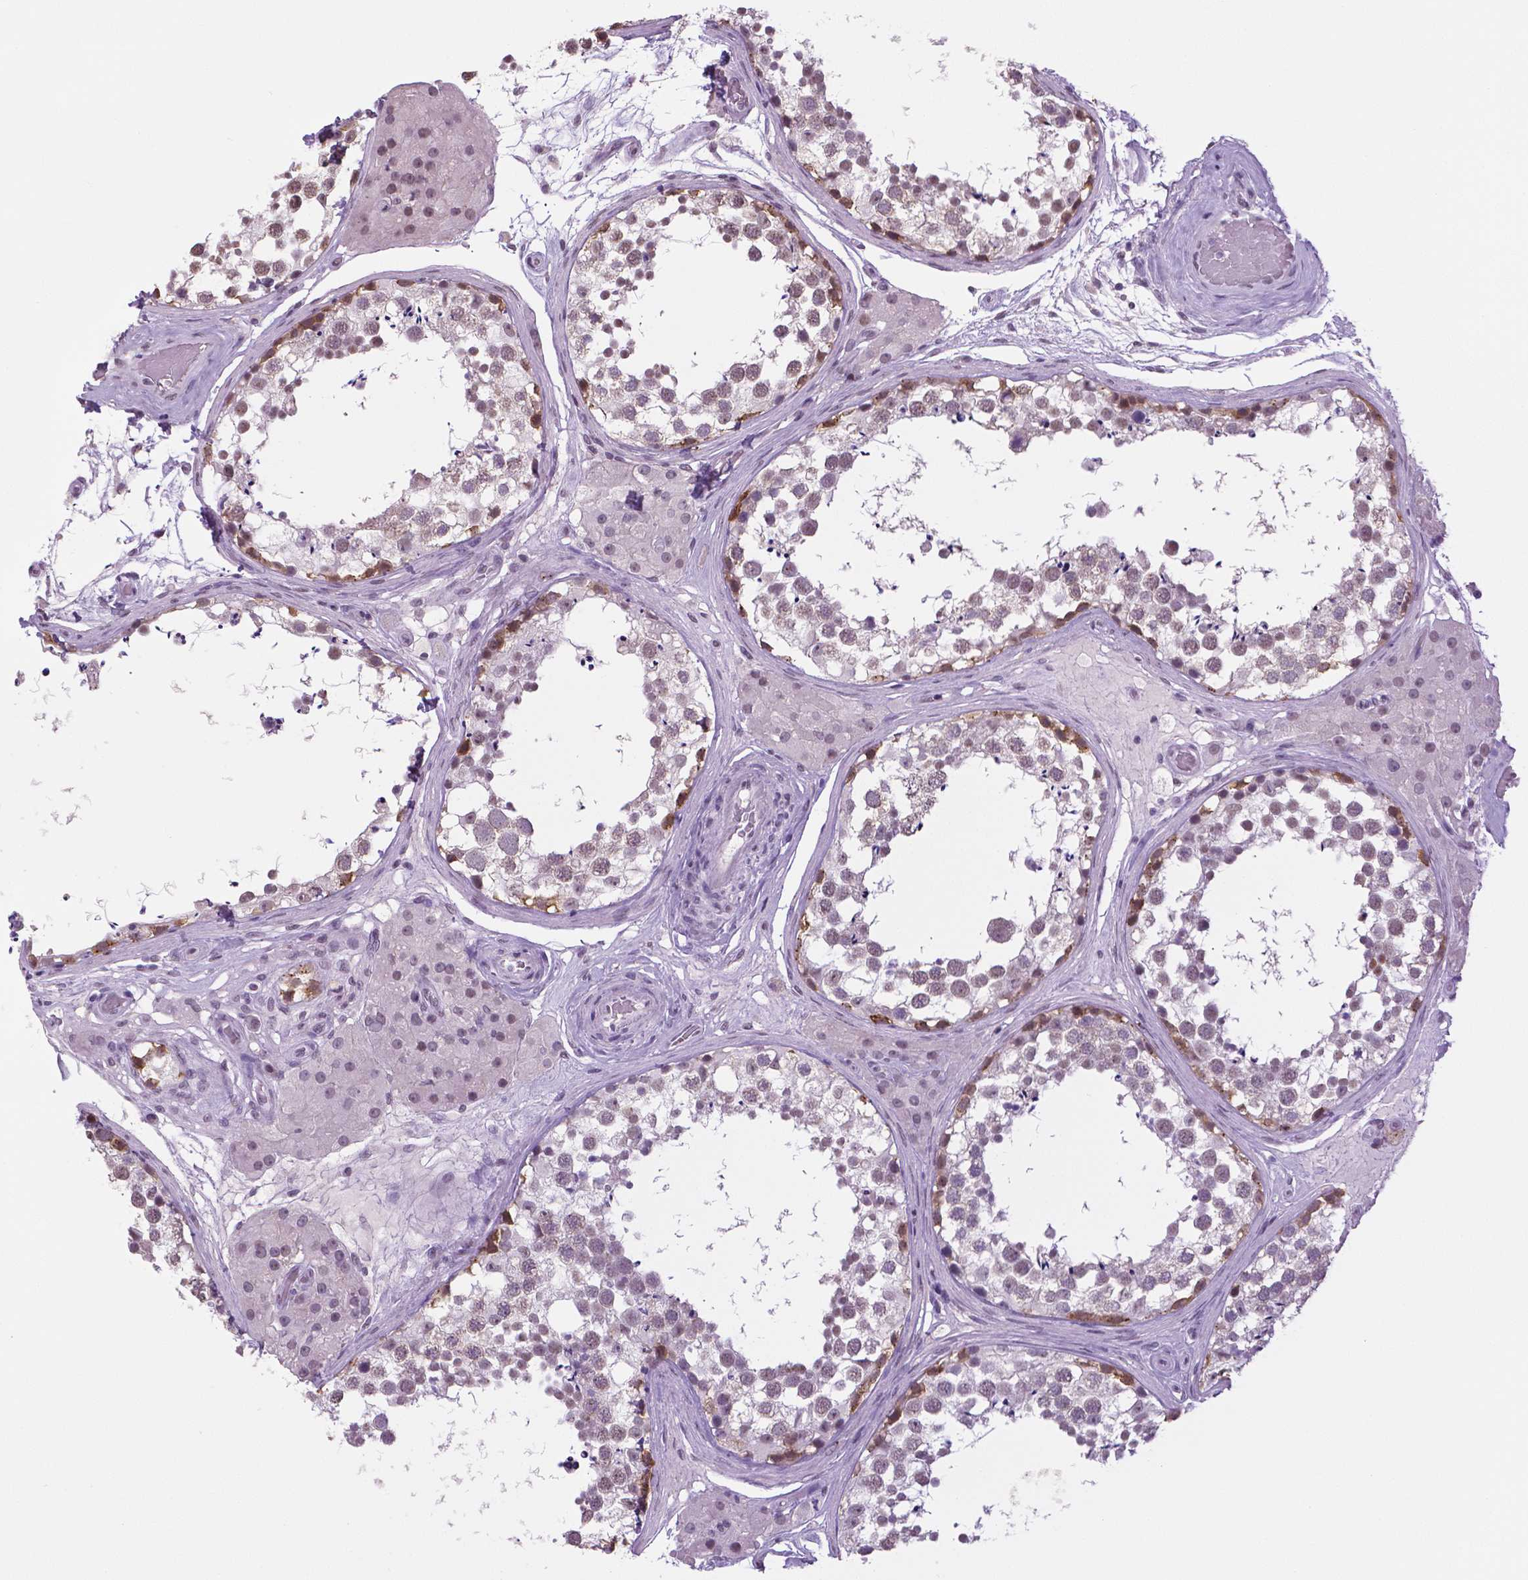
{"staining": {"intensity": "moderate", "quantity": "<25%", "location": "cytoplasmic/membranous,nuclear"}, "tissue": "testis", "cell_type": "Cells in seminiferous ducts", "image_type": "normal", "snomed": [{"axis": "morphology", "description": "Normal tissue, NOS"}, {"axis": "morphology", "description": "Seminoma, NOS"}, {"axis": "topography", "description": "Testis"}], "caption": "Cells in seminiferous ducts show moderate cytoplasmic/membranous,nuclear staining in about <25% of cells in benign testis.", "gene": "IGF2BP1", "patient": {"sex": "male", "age": 65}}